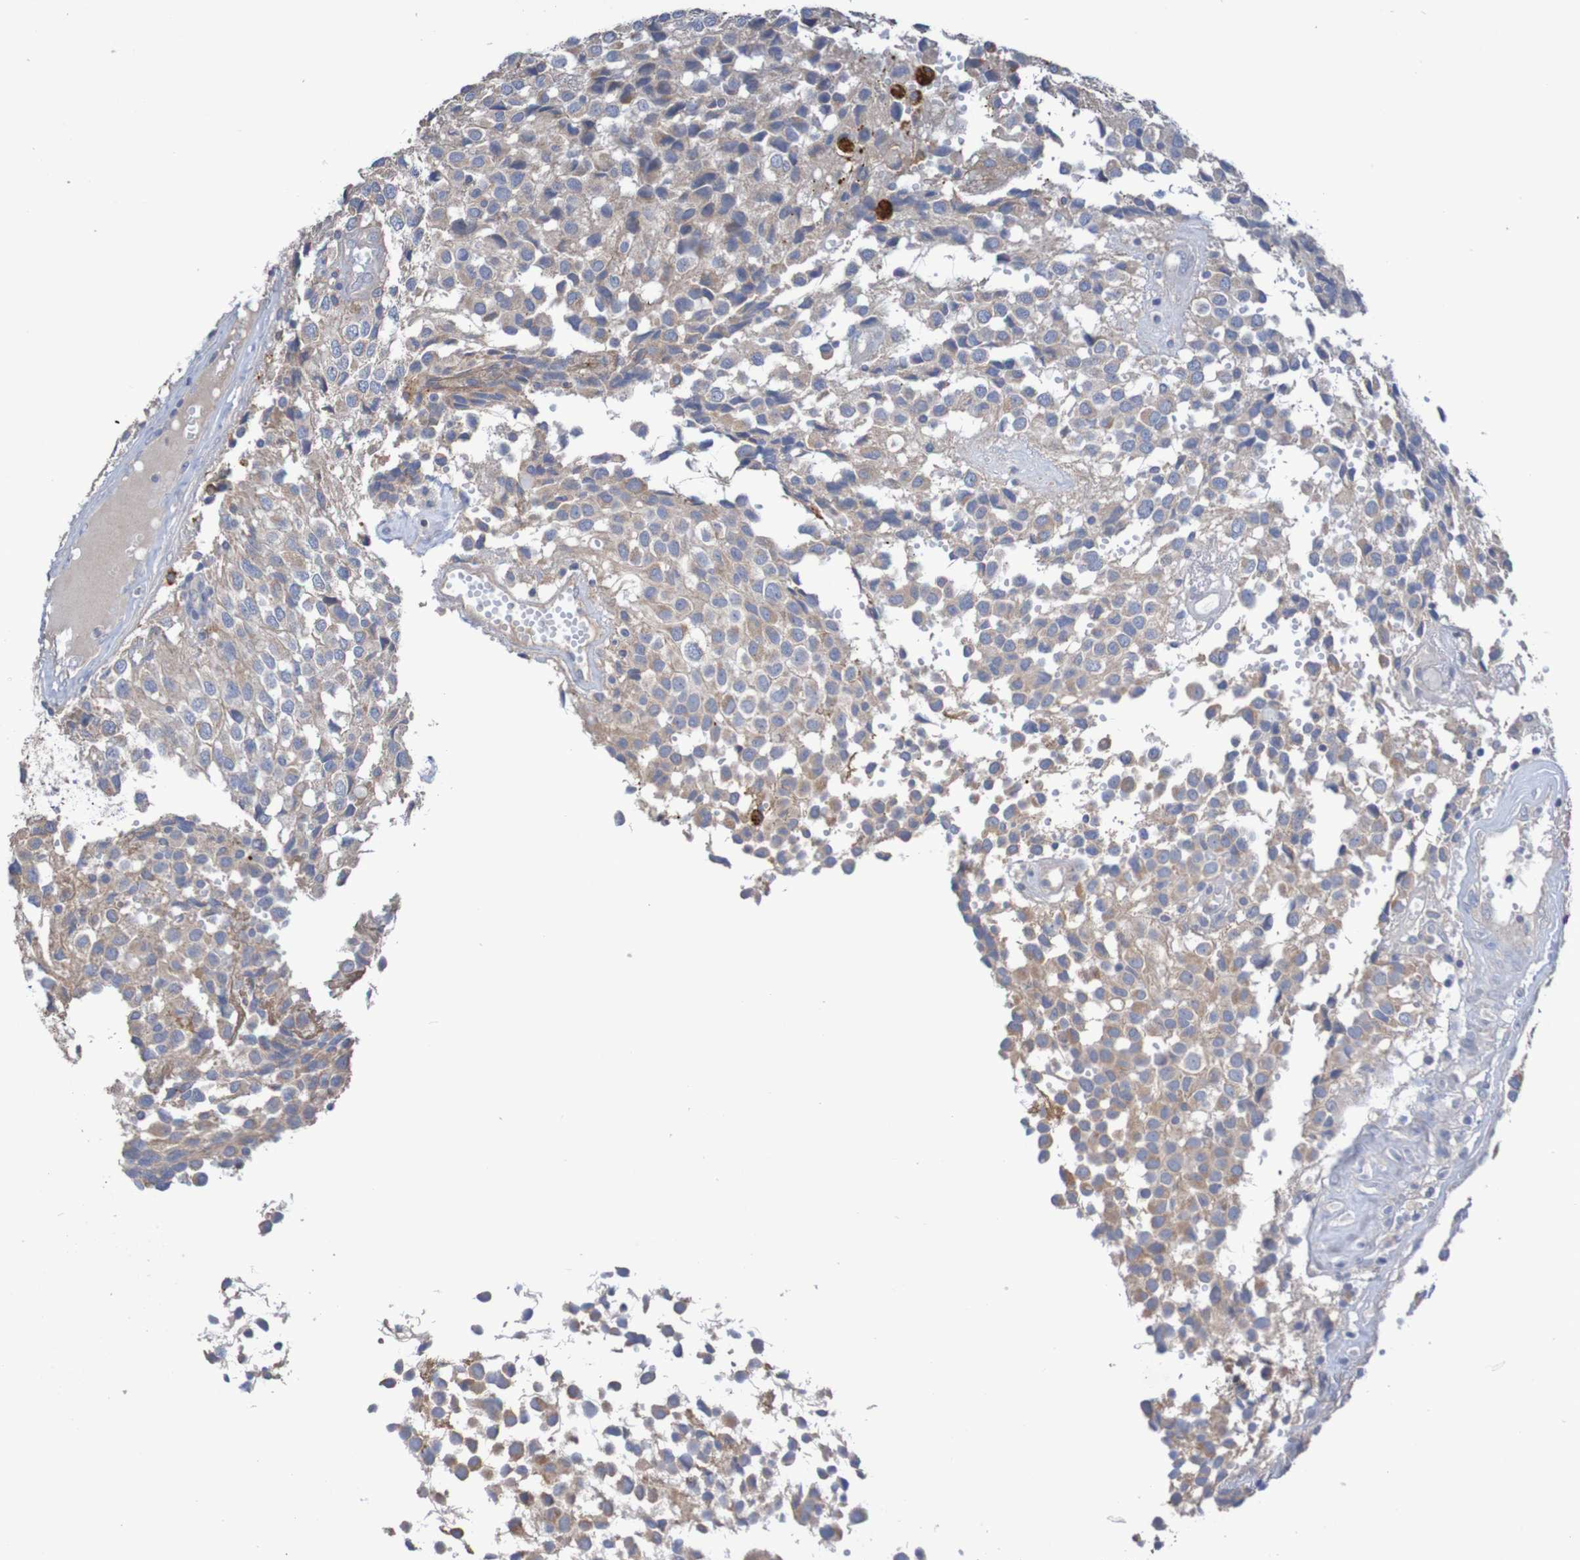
{"staining": {"intensity": "weak", "quantity": ">75%", "location": "cytoplasmic/membranous"}, "tissue": "glioma", "cell_type": "Tumor cells", "image_type": "cancer", "snomed": [{"axis": "morphology", "description": "Glioma, malignant, High grade"}, {"axis": "topography", "description": "Brain"}], "caption": "Protein analysis of glioma tissue demonstrates weak cytoplasmic/membranous expression in approximately >75% of tumor cells.", "gene": "PHYH", "patient": {"sex": "male", "age": 32}}